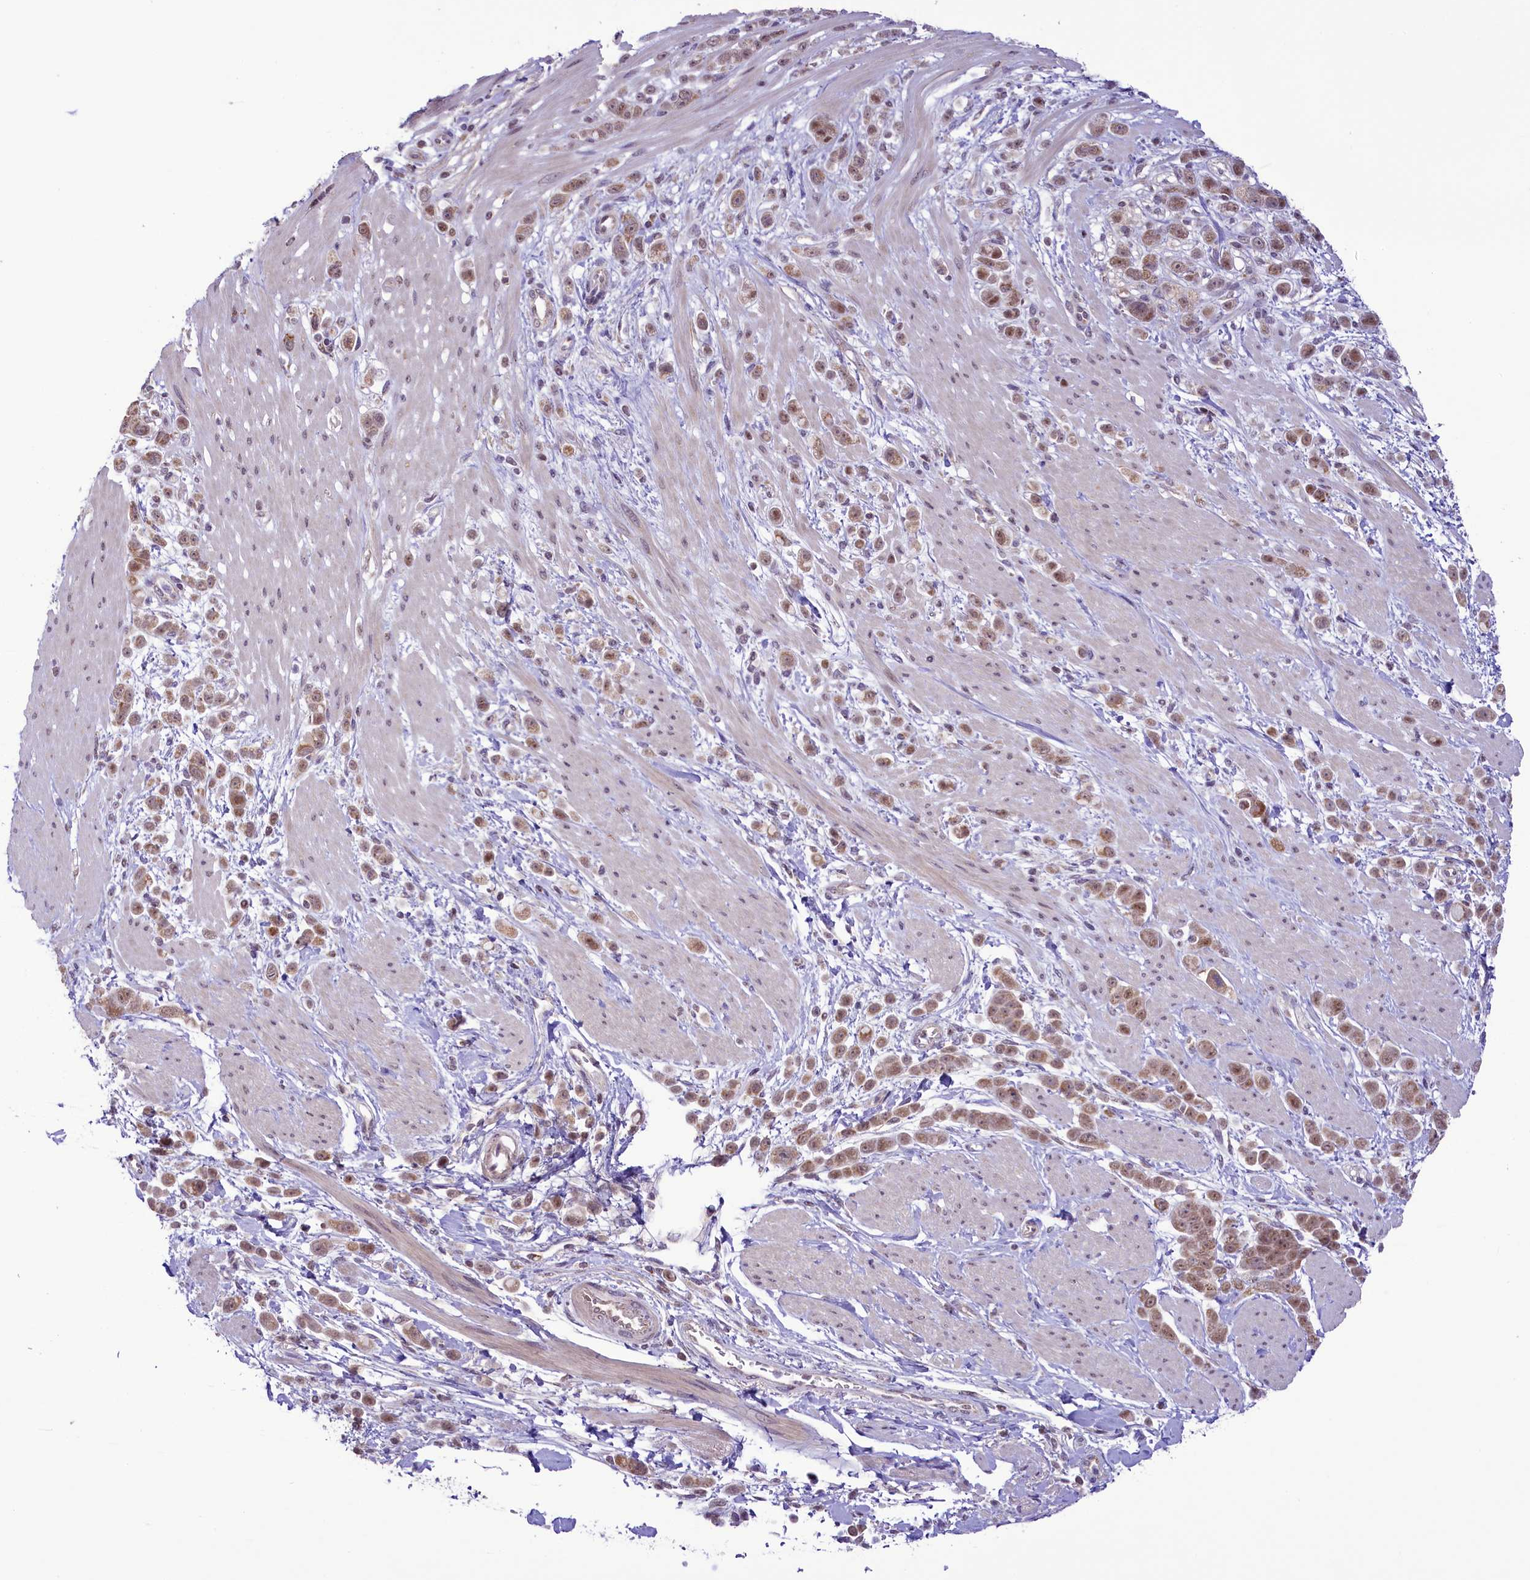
{"staining": {"intensity": "moderate", "quantity": ">75%", "location": "cytoplasmic/membranous,nuclear"}, "tissue": "pancreatic cancer", "cell_type": "Tumor cells", "image_type": "cancer", "snomed": [{"axis": "morphology", "description": "Normal tissue, NOS"}, {"axis": "morphology", "description": "Adenocarcinoma, NOS"}, {"axis": "topography", "description": "Pancreas"}], "caption": "An IHC photomicrograph of tumor tissue is shown. Protein staining in brown shows moderate cytoplasmic/membranous and nuclear positivity in pancreatic adenocarcinoma within tumor cells.", "gene": "PAF1", "patient": {"sex": "female", "age": 64}}